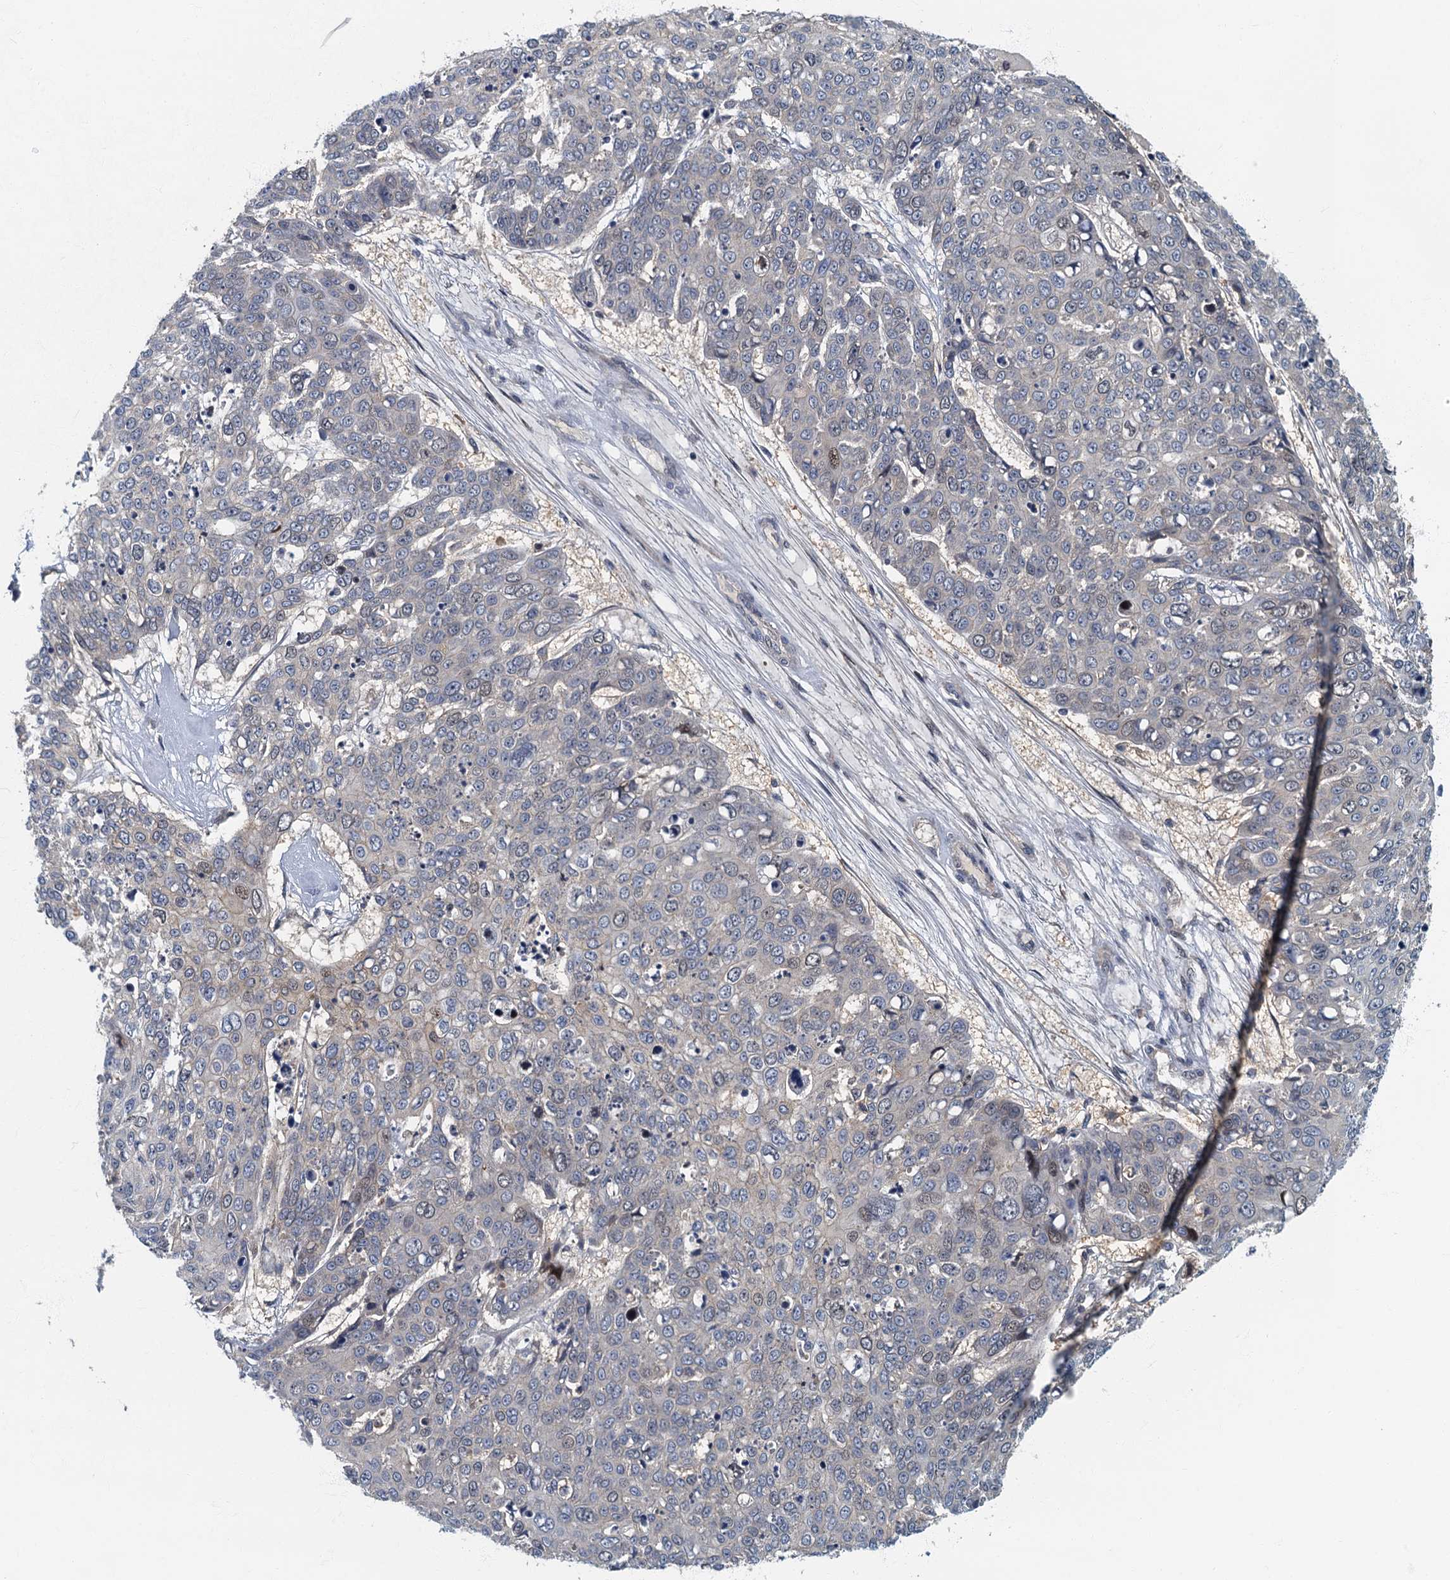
{"staining": {"intensity": "negative", "quantity": "none", "location": "none"}, "tissue": "skin cancer", "cell_type": "Tumor cells", "image_type": "cancer", "snomed": [{"axis": "morphology", "description": "Squamous cell carcinoma, NOS"}, {"axis": "topography", "description": "Skin"}], "caption": "DAB immunohistochemical staining of human skin cancer (squamous cell carcinoma) reveals no significant expression in tumor cells.", "gene": "CKAP2L", "patient": {"sex": "male", "age": 71}}